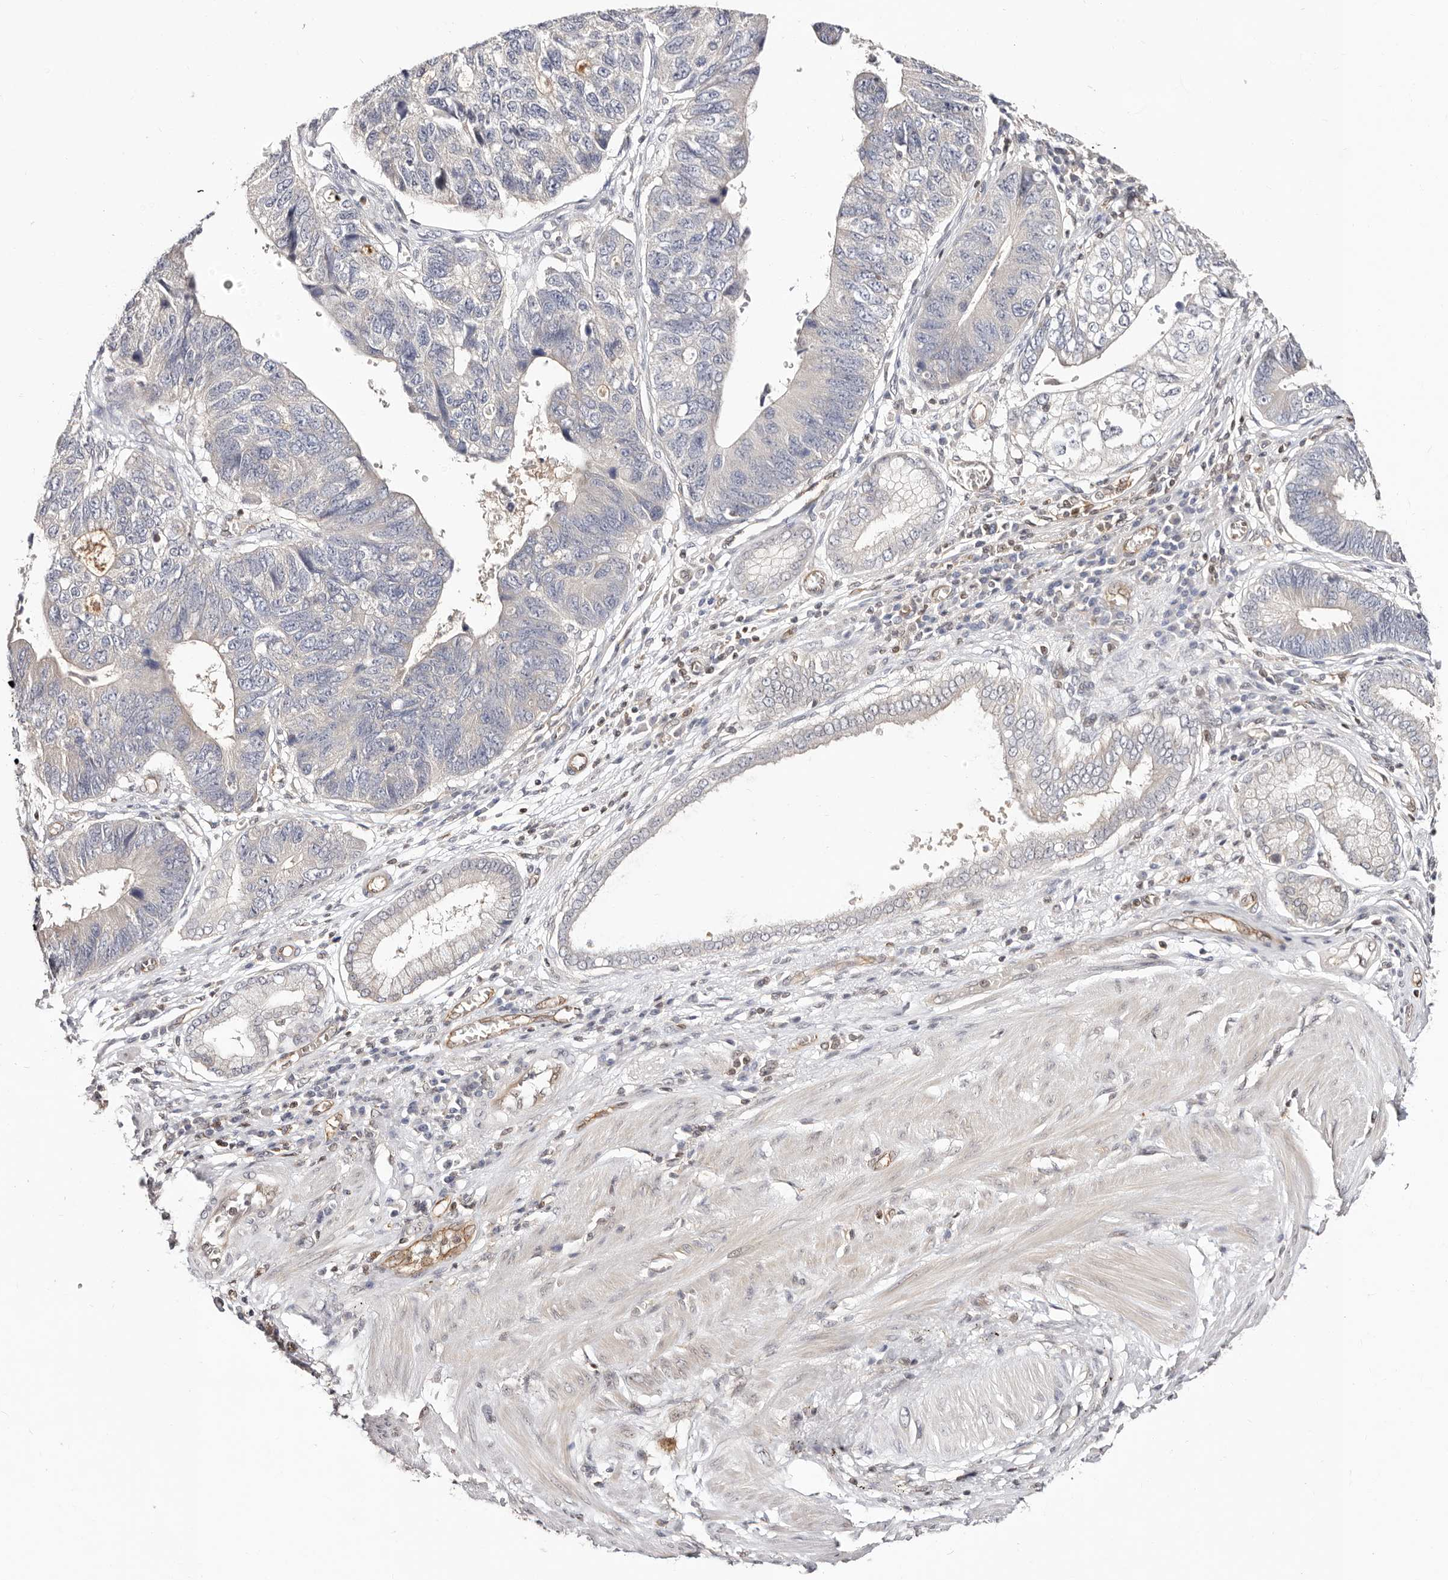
{"staining": {"intensity": "negative", "quantity": "none", "location": "none"}, "tissue": "stomach cancer", "cell_type": "Tumor cells", "image_type": "cancer", "snomed": [{"axis": "morphology", "description": "Adenocarcinoma, NOS"}, {"axis": "topography", "description": "Stomach"}], "caption": "DAB (3,3'-diaminobenzidine) immunohistochemical staining of stomach cancer (adenocarcinoma) displays no significant expression in tumor cells.", "gene": "STAT5A", "patient": {"sex": "male", "age": 59}}